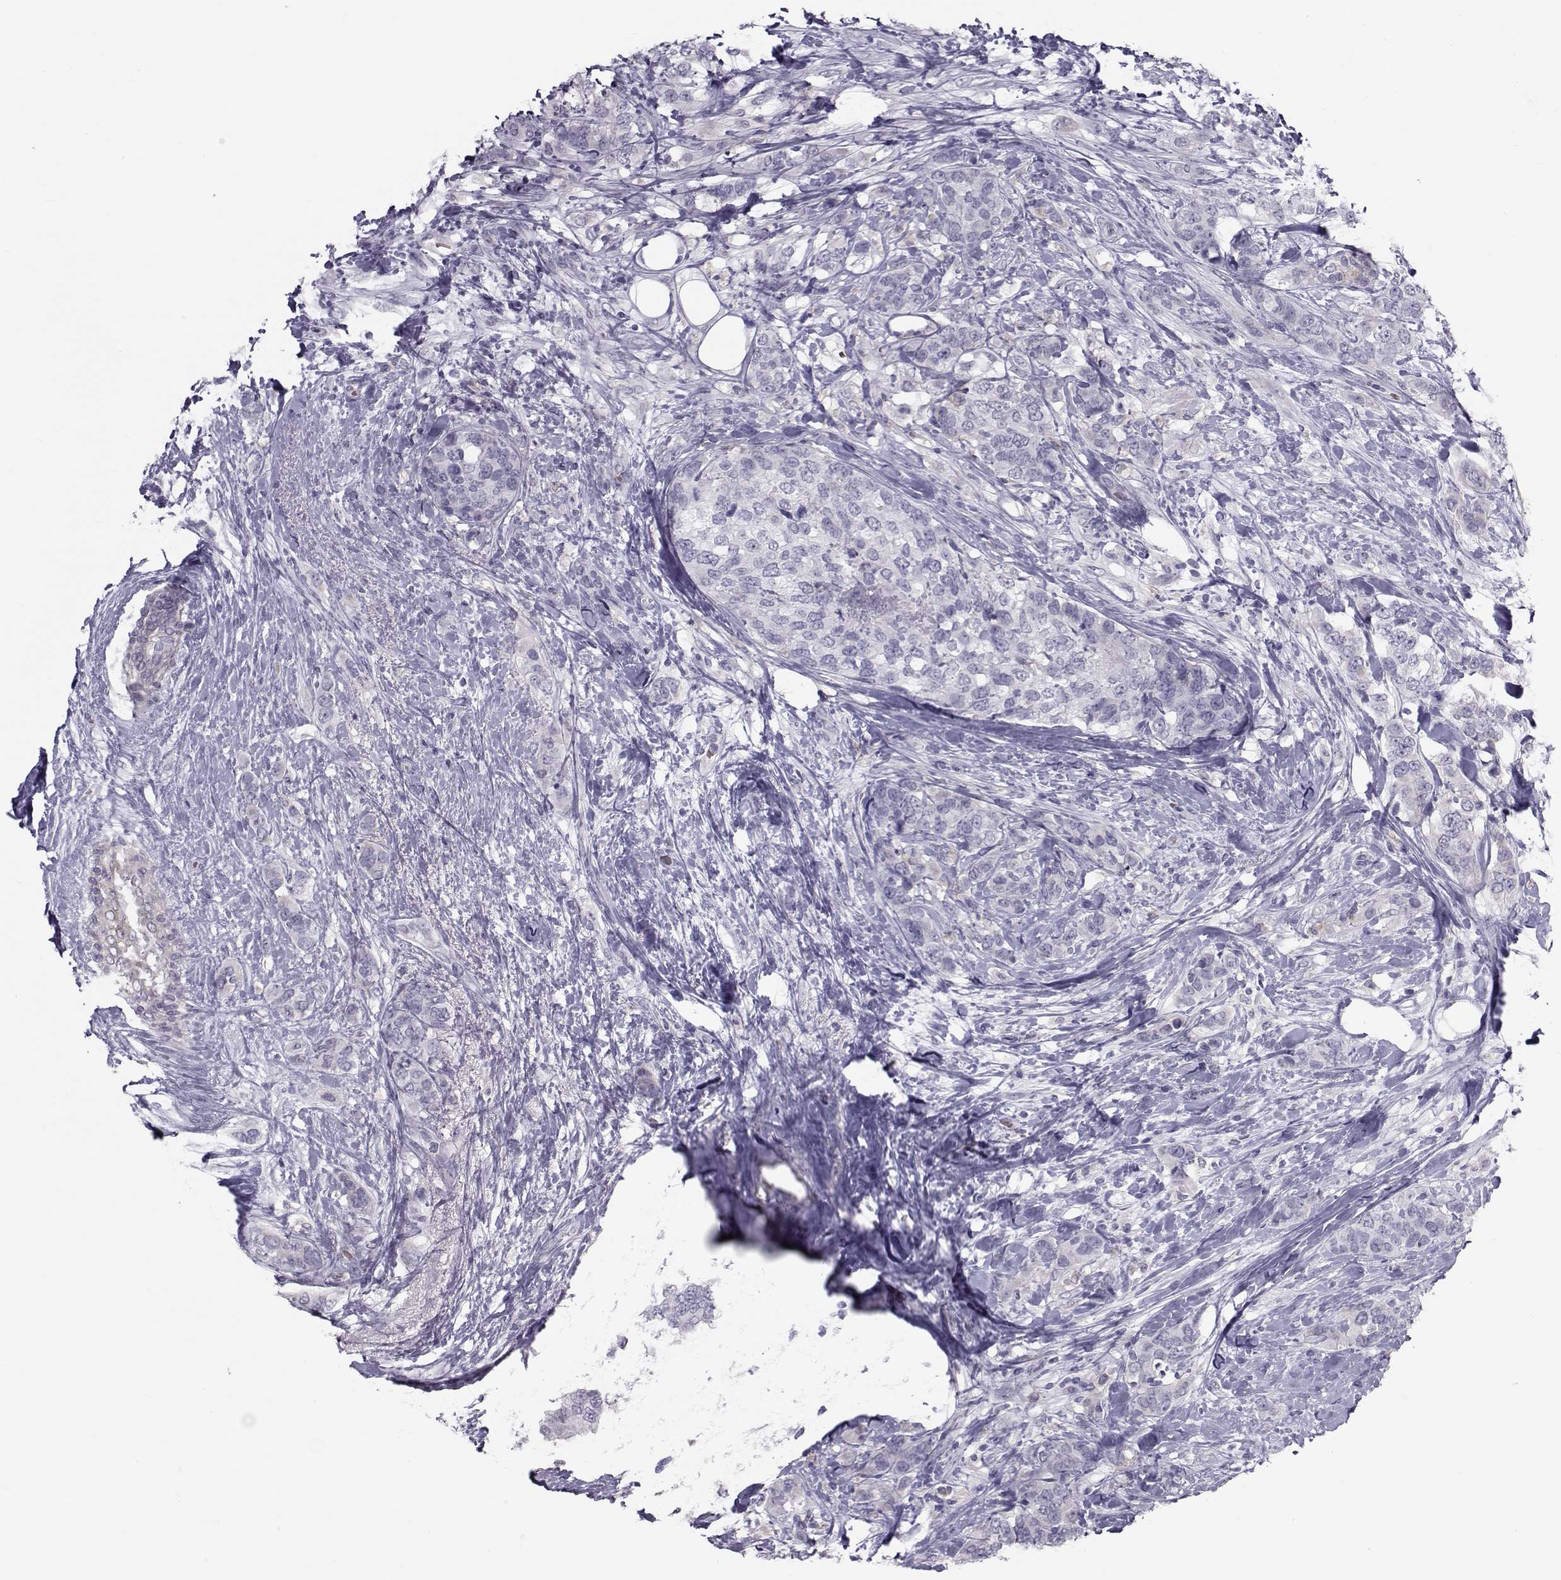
{"staining": {"intensity": "negative", "quantity": "none", "location": "none"}, "tissue": "breast cancer", "cell_type": "Tumor cells", "image_type": "cancer", "snomed": [{"axis": "morphology", "description": "Lobular carcinoma"}, {"axis": "topography", "description": "Breast"}], "caption": "IHC histopathology image of breast lobular carcinoma stained for a protein (brown), which displays no expression in tumor cells.", "gene": "GARIN3", "patient": {"sex": "female", "age": 59}}